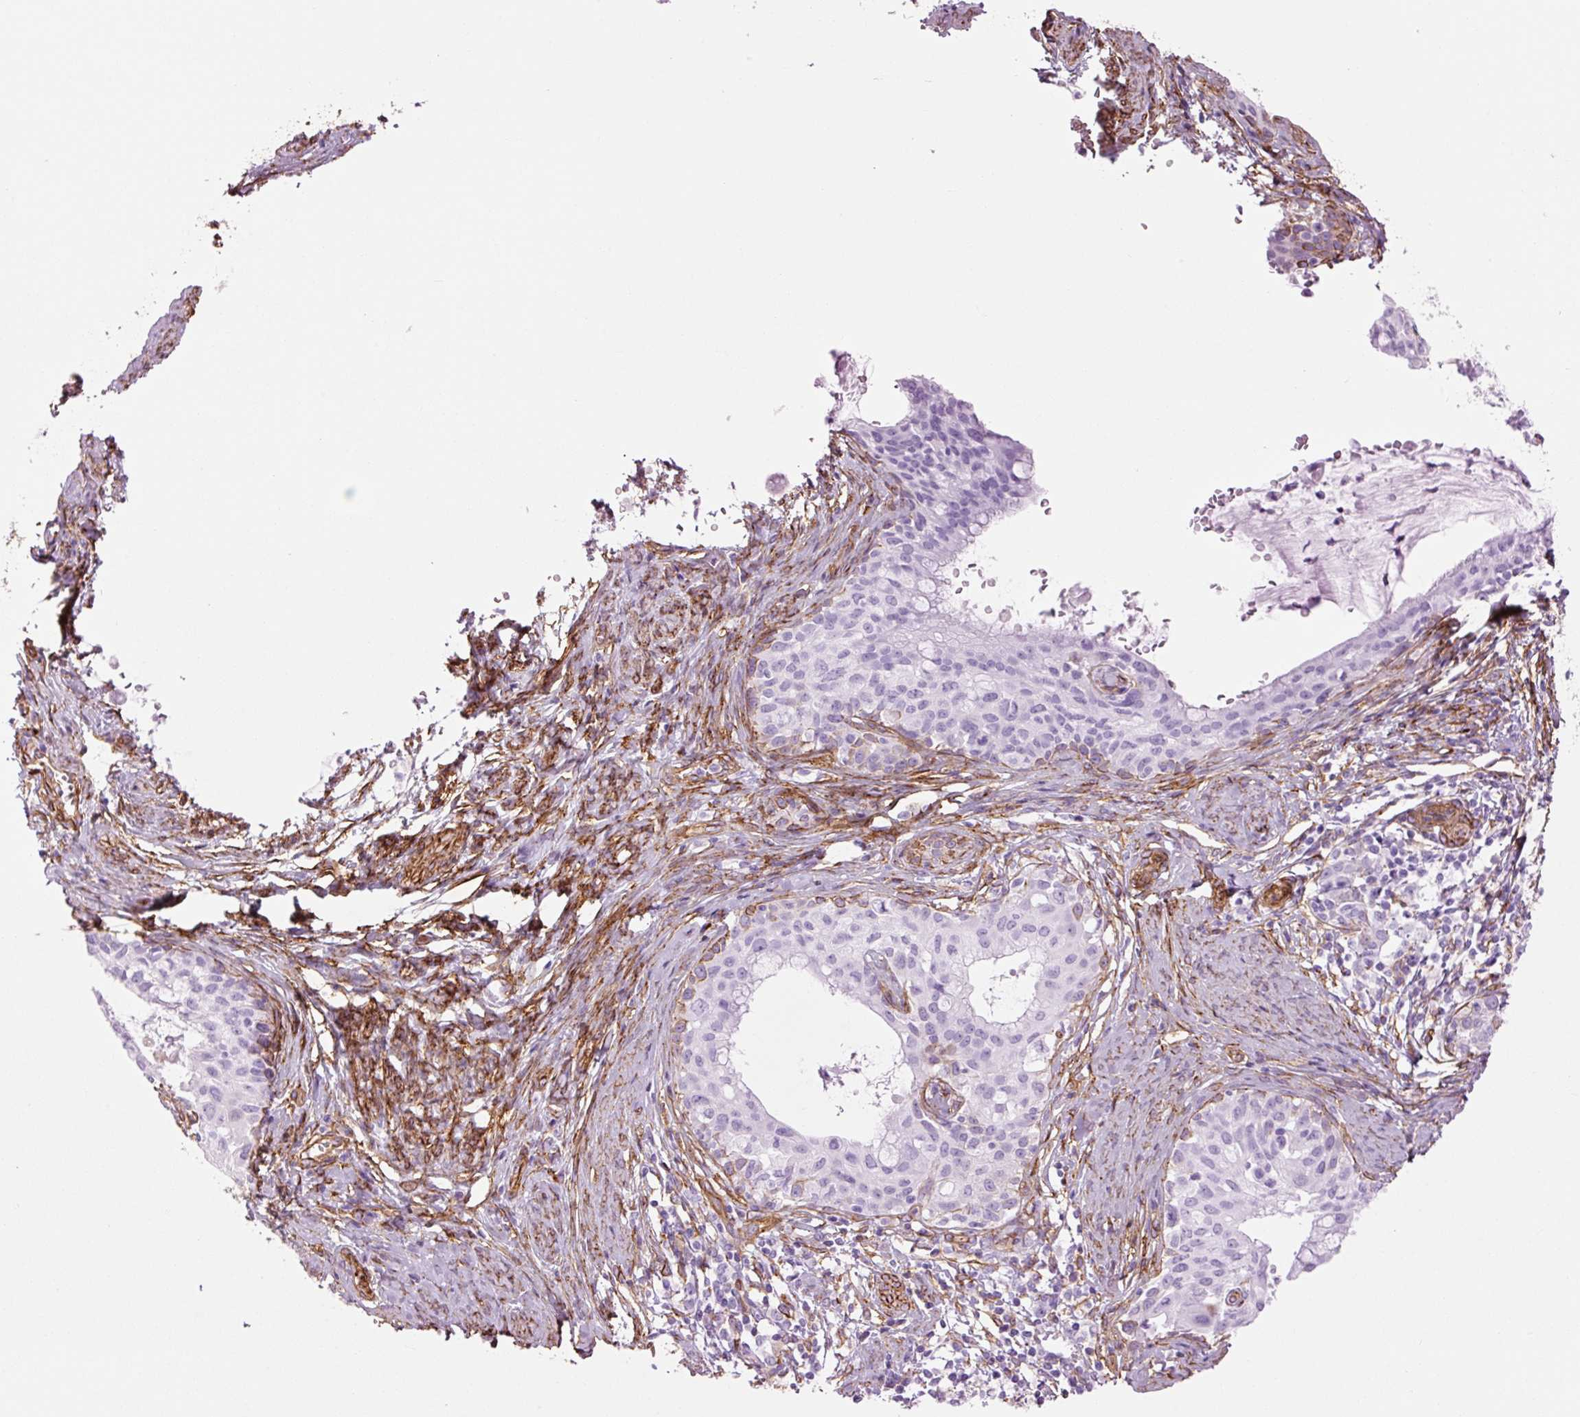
{"staining": {"intensity": "negative", "quantity": "none", "location": "none"}, "tissue": "cervical cancer", "cell_type": "Tumor cells", "image_type": "cancer", "snomed": [{"axis": "morphology", "description": "Squamous cell carcinoma, NOS"}, {"axis": "morphology", "description": "Adenocarcinoma, NOS"}, {"axis": "topography", "description": "Cervix"}], "caption": "DAB immunohistochemical staining of cervical cancer demonstrates no significant staining in tumor cells. Brightfield microscopy of immunohistochemistry (IHC) stained with DAB (3,3'-diaminobenzidine) (brown) and hematoxylin (blue), captured at high magnification.", "gene": "CAV1", "patient": {"sex": "female", "age": 52}}